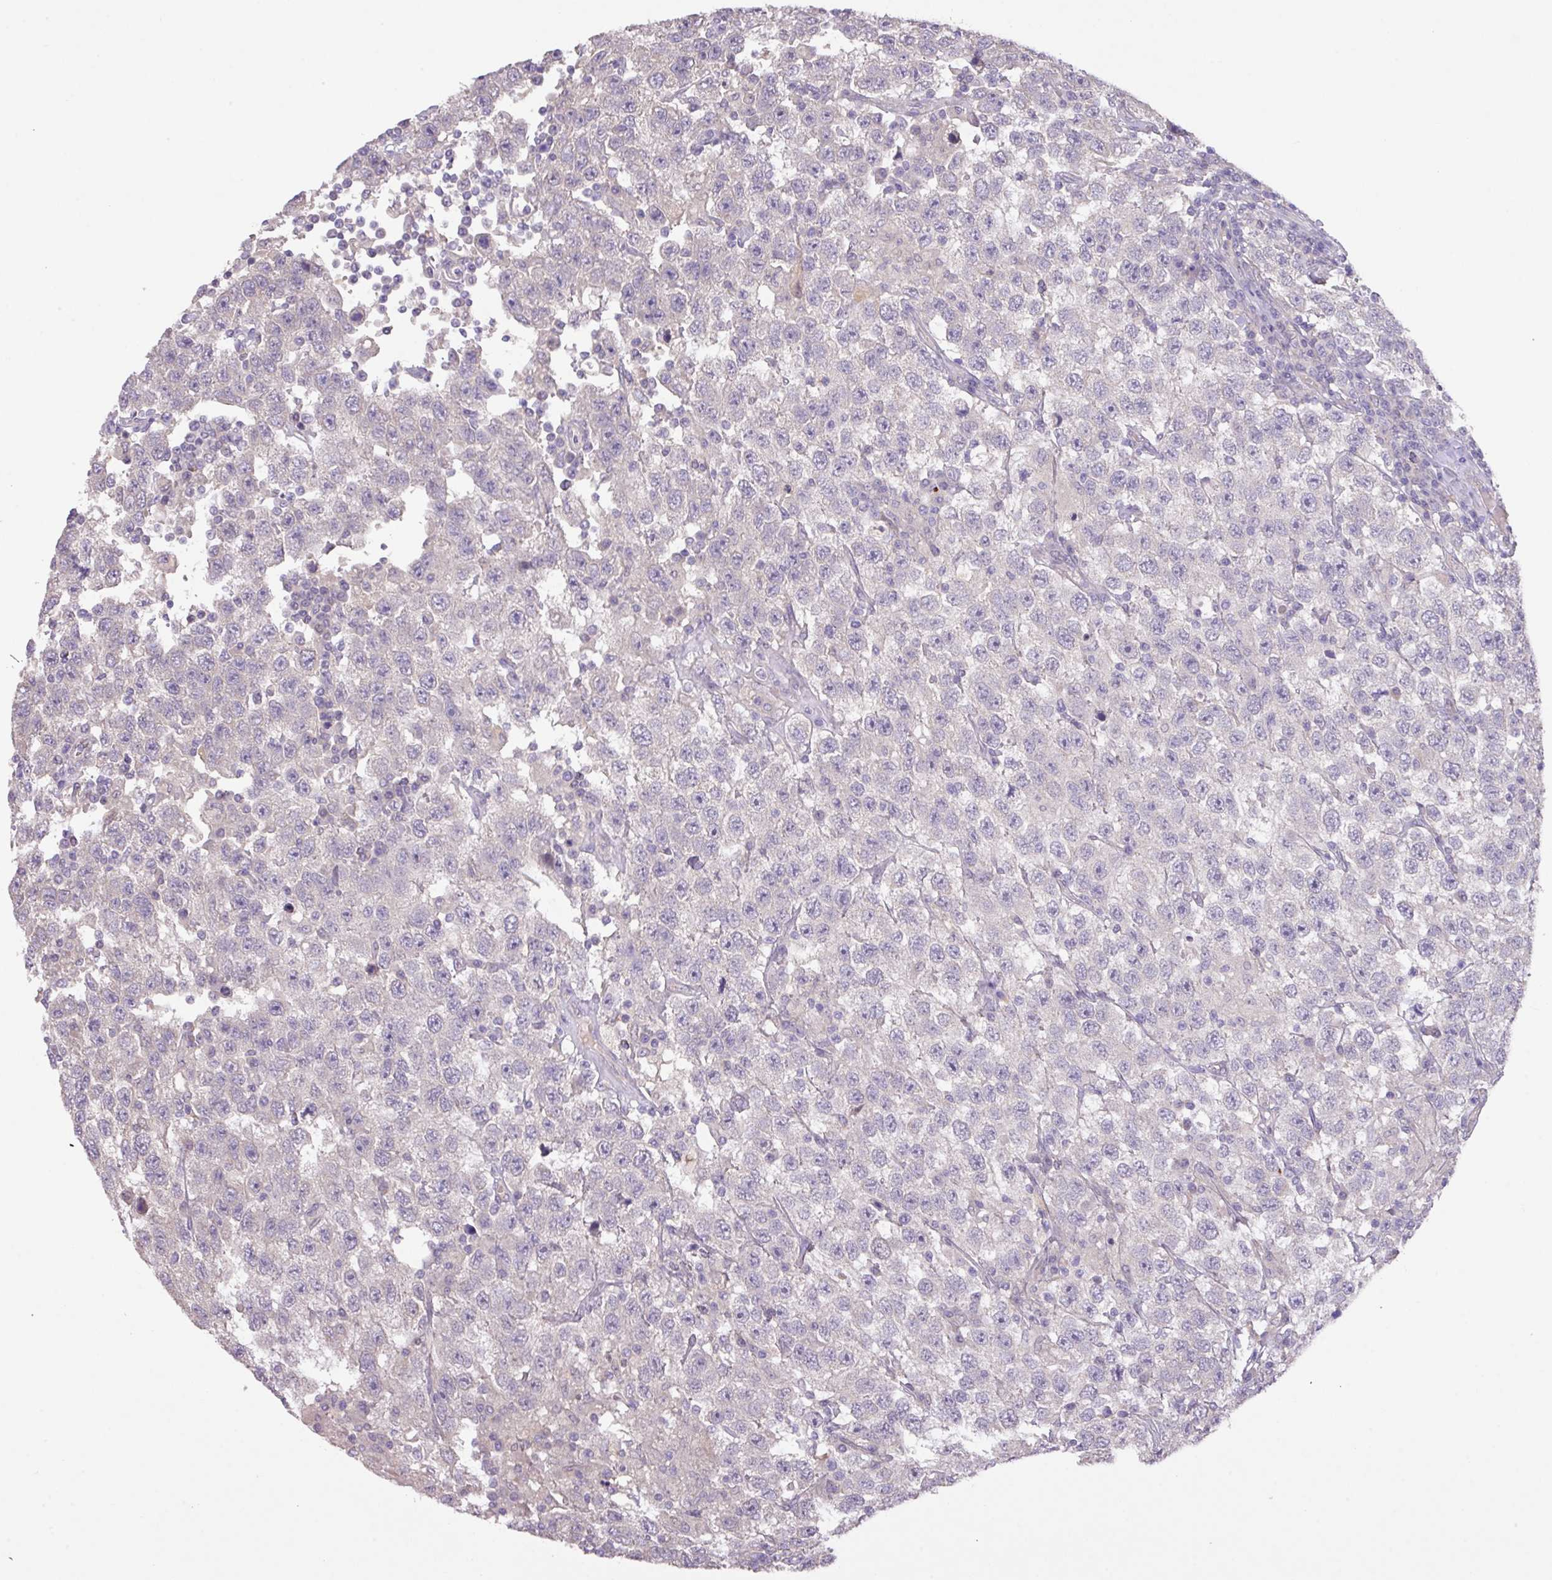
{"staining": {"intensity": "negative", "quantity": "none", "location": "none"}, "tissue": "testis cancer", "cell_type": "Tumor cells", "image_type": "cancer", "snomed": [{"axis": "morphology", "description": "Seminoma, NOS"}, {"axis": "topography", "description": "Testis"}], "caption": "An image of testis cancer (seminoma) stained for a protein reveals no brown staining in tumor cells.", "gene": "PRADC1", "patient": {"sex": "male", "age": 41}}